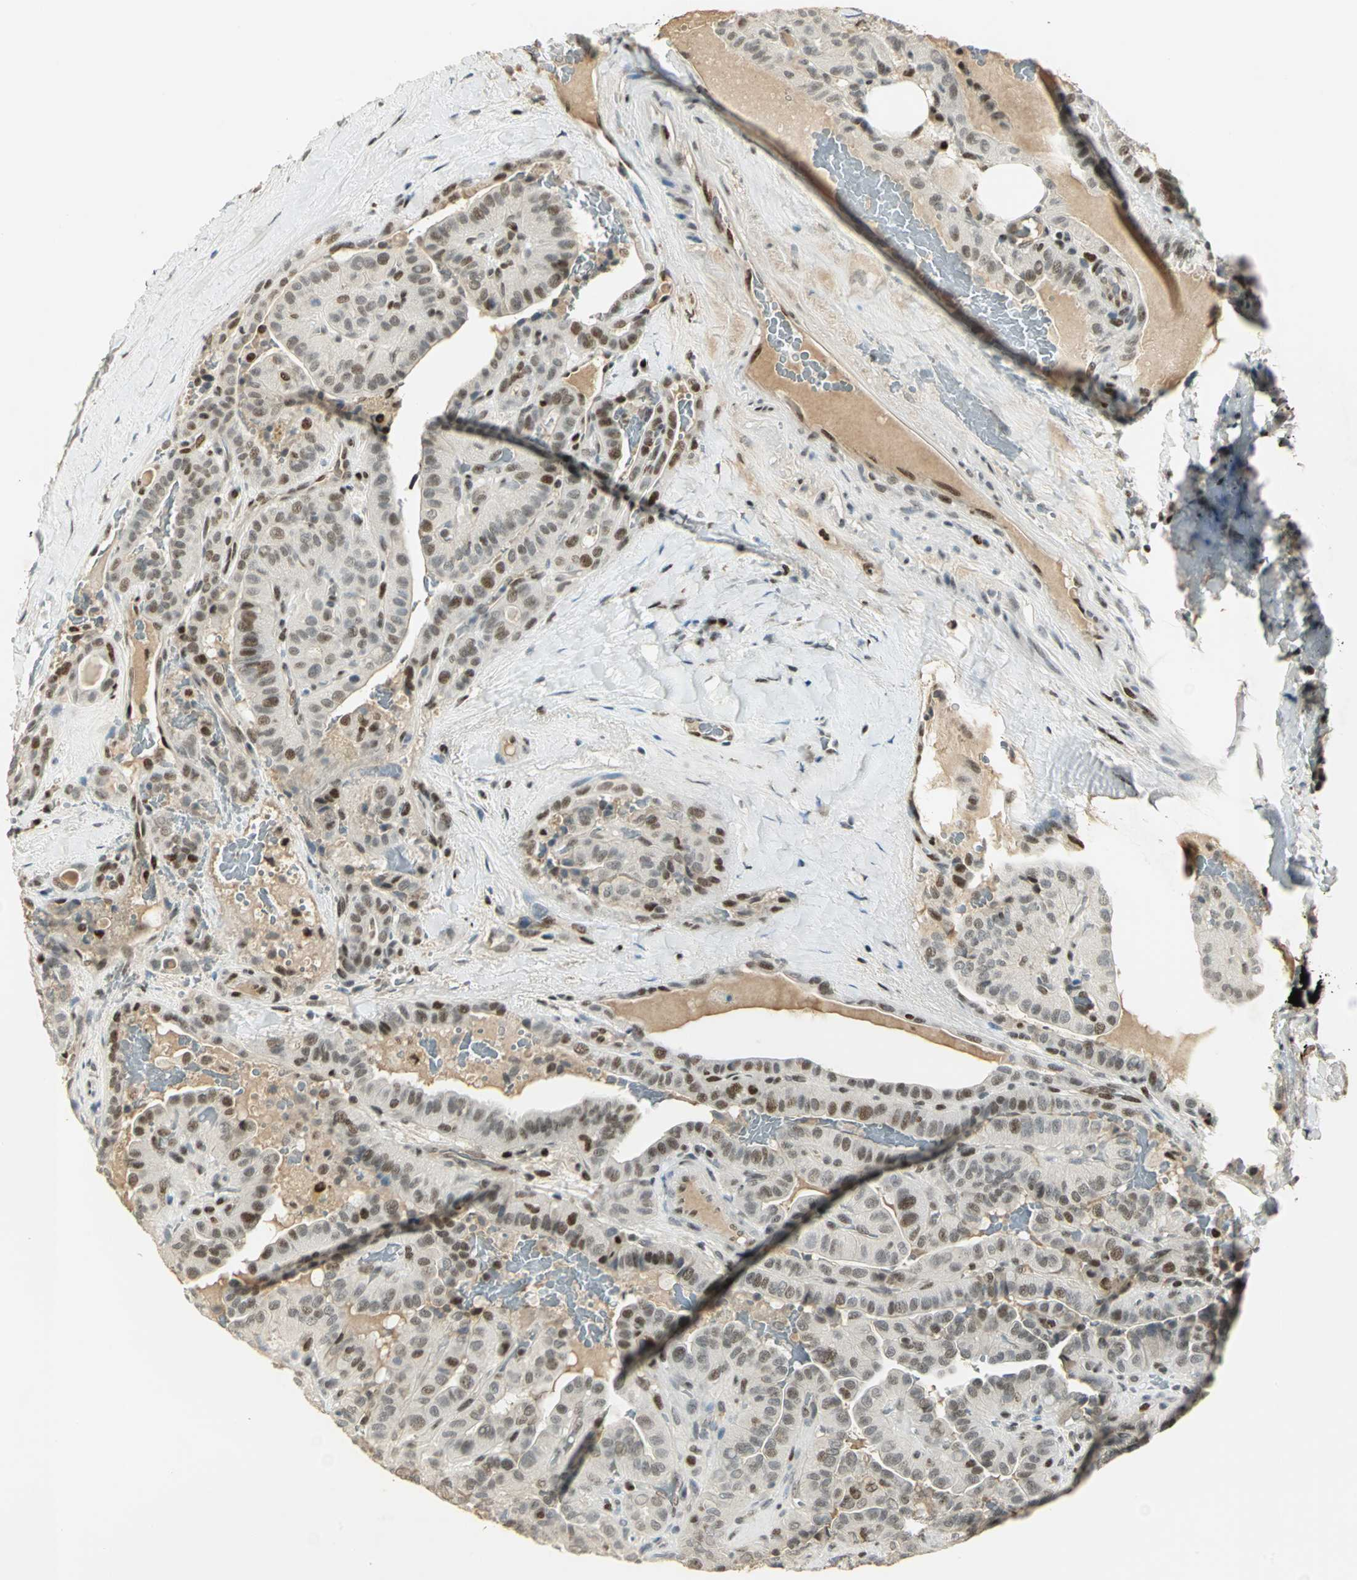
{"staining": {"intensity": "moderate", "quantity": "25%-75%", "location": "nuclear"}, "tissue": "thyroid cancer", "cell_type": "Tumor cells", "image_type": "cancer", "snomed": [{"axis": "morphology", "description": "Papillary adenocarcinoma, NOS"}, {"axis": "topography", "description": "Thyroid gland"}], "caption": "Thyroid papillary adenocarcinoma stained with a brown dye shows moderate nuclear positive positivity in about 25%-75% of tumor cells.", "gene": "AK6", "patient": {"sex": "male", "age": 77}}